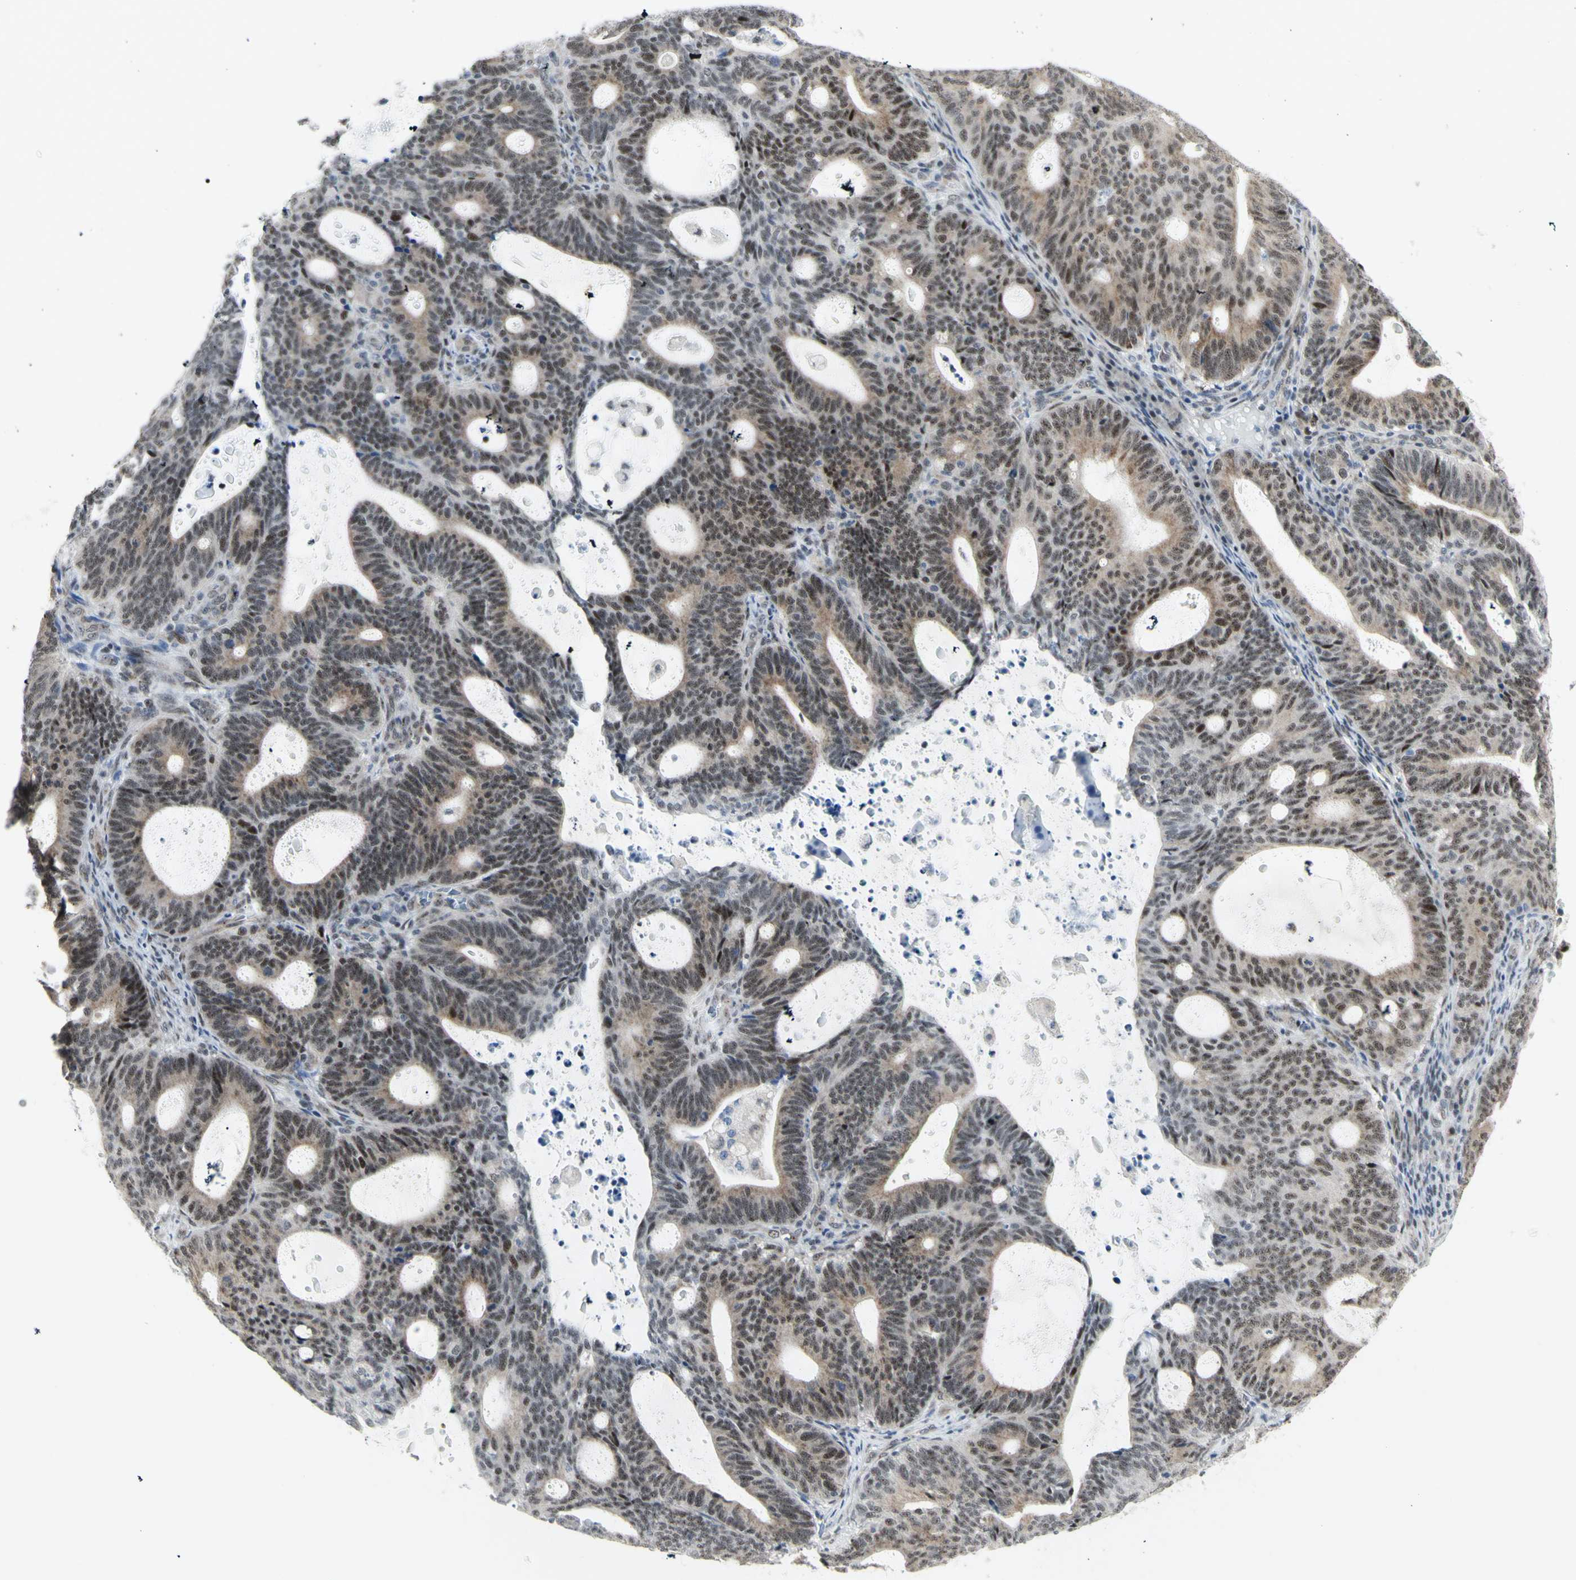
{"staining": {"intensity": "moderate", "quantity": ">75%", "location": "cytoplasmic/membranous,nuclear"}, "tissue": "endometrial cancer", "cell_type": "Tumor cells", "image_type": "cancer", "snomed": [{"axis": "morphology", "description": "Adenocarcinoma, NOS"}, {"axis": "topography", "description": "Uterus"}], "caption": "Endometrial adenocarcinoma stained with a brown dye reveals moderate cytoplasmic/membranous and nuclear positive staining in approximately >75% of tumor cells.", "gene": "DHRS7B", "patient": {"sex": "female", "age": 83}}